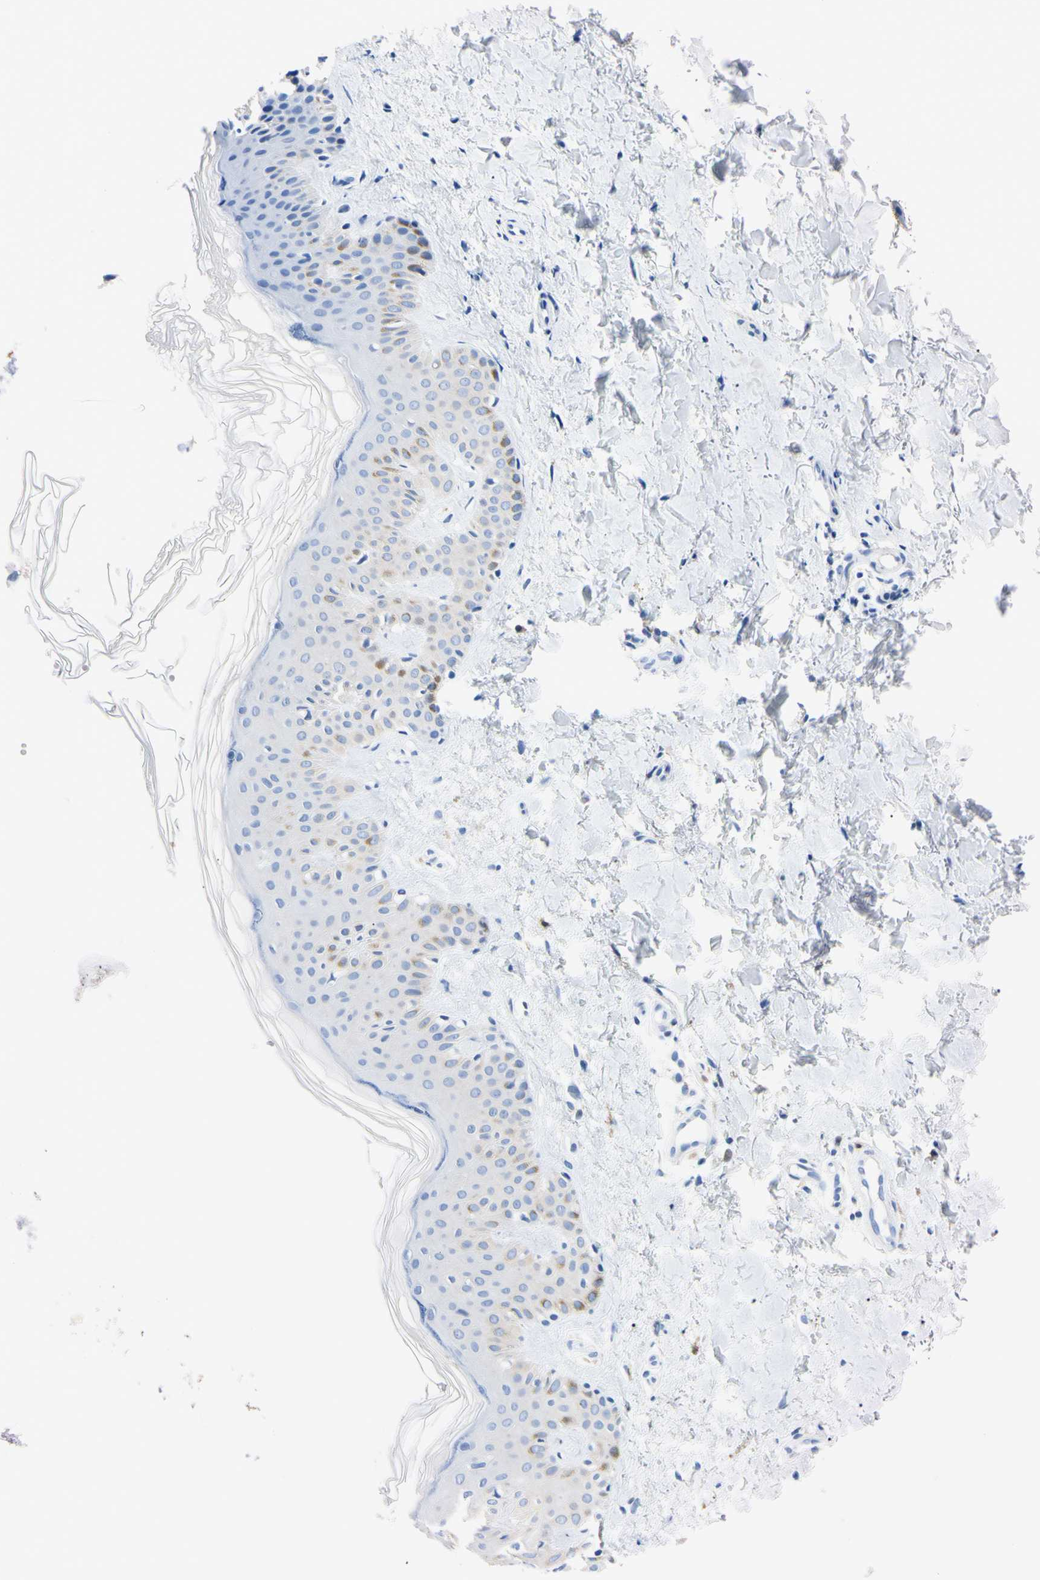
{"staining": {"intensity": "negative", "quantity": "none", "location": "none"}, "tissue": "skin", "cell_type": "Fibroblasts", "image_type": "normal", "snomed": [{"axis": "morphology", "description": "Normal tissue, NOS"}, {"axis": "topography", "description": "Skin"}], "caption": "Immunohistochemistry (IHC) photomicrograph of unremarkable skin: human skin stained with DAB (3,3'-diaminobenzidine) reveals no significant protein positivity in fibroblasts.", "gene": "NCF4", "patient": {"sex": "male", "age": 67}}